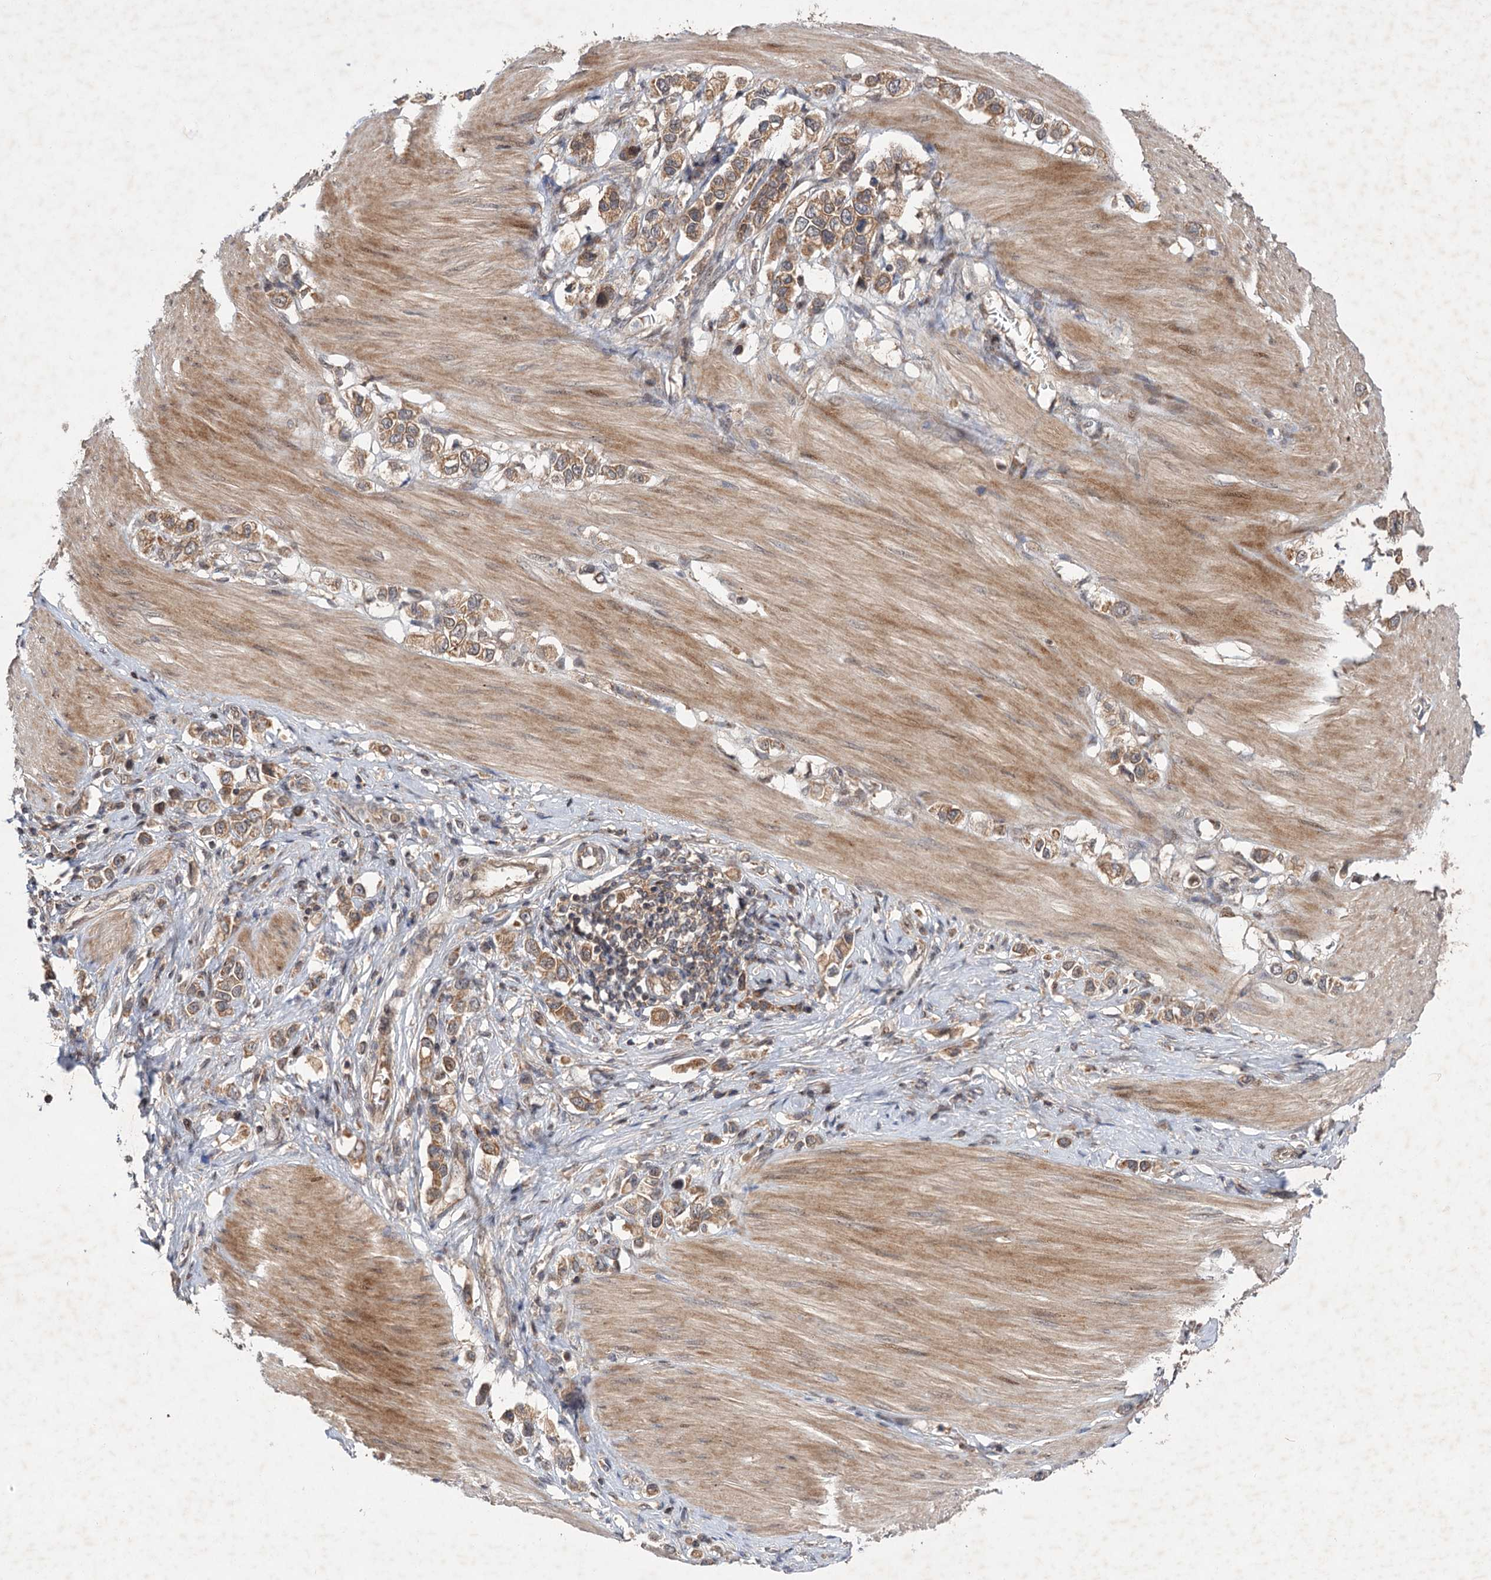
{"staining": {"intensity": "moderate", "quantity": ">75%", "location": "cytoplasmic/membranous"}, "tissue": "stomach cancer", "cell_type": "Tumor cells", "image_type": "cancer", "snomed": [{"axis": "morphology", "description": "Adenocarcinoma, NOS"}, {"axis": "topography", "description": "Stomach"}], "caption": "The micrograph reveals immunohistochemical staining of stomach adenocarcinoma. There is moderate cytoplasmic/membranous expression is identified in approximately >75% of tumor cells. The protein is shown in brown color, while the nuclei are stained blue.", "gene": "FBXW8", "patient": {"sex": "female", "age": 65}}